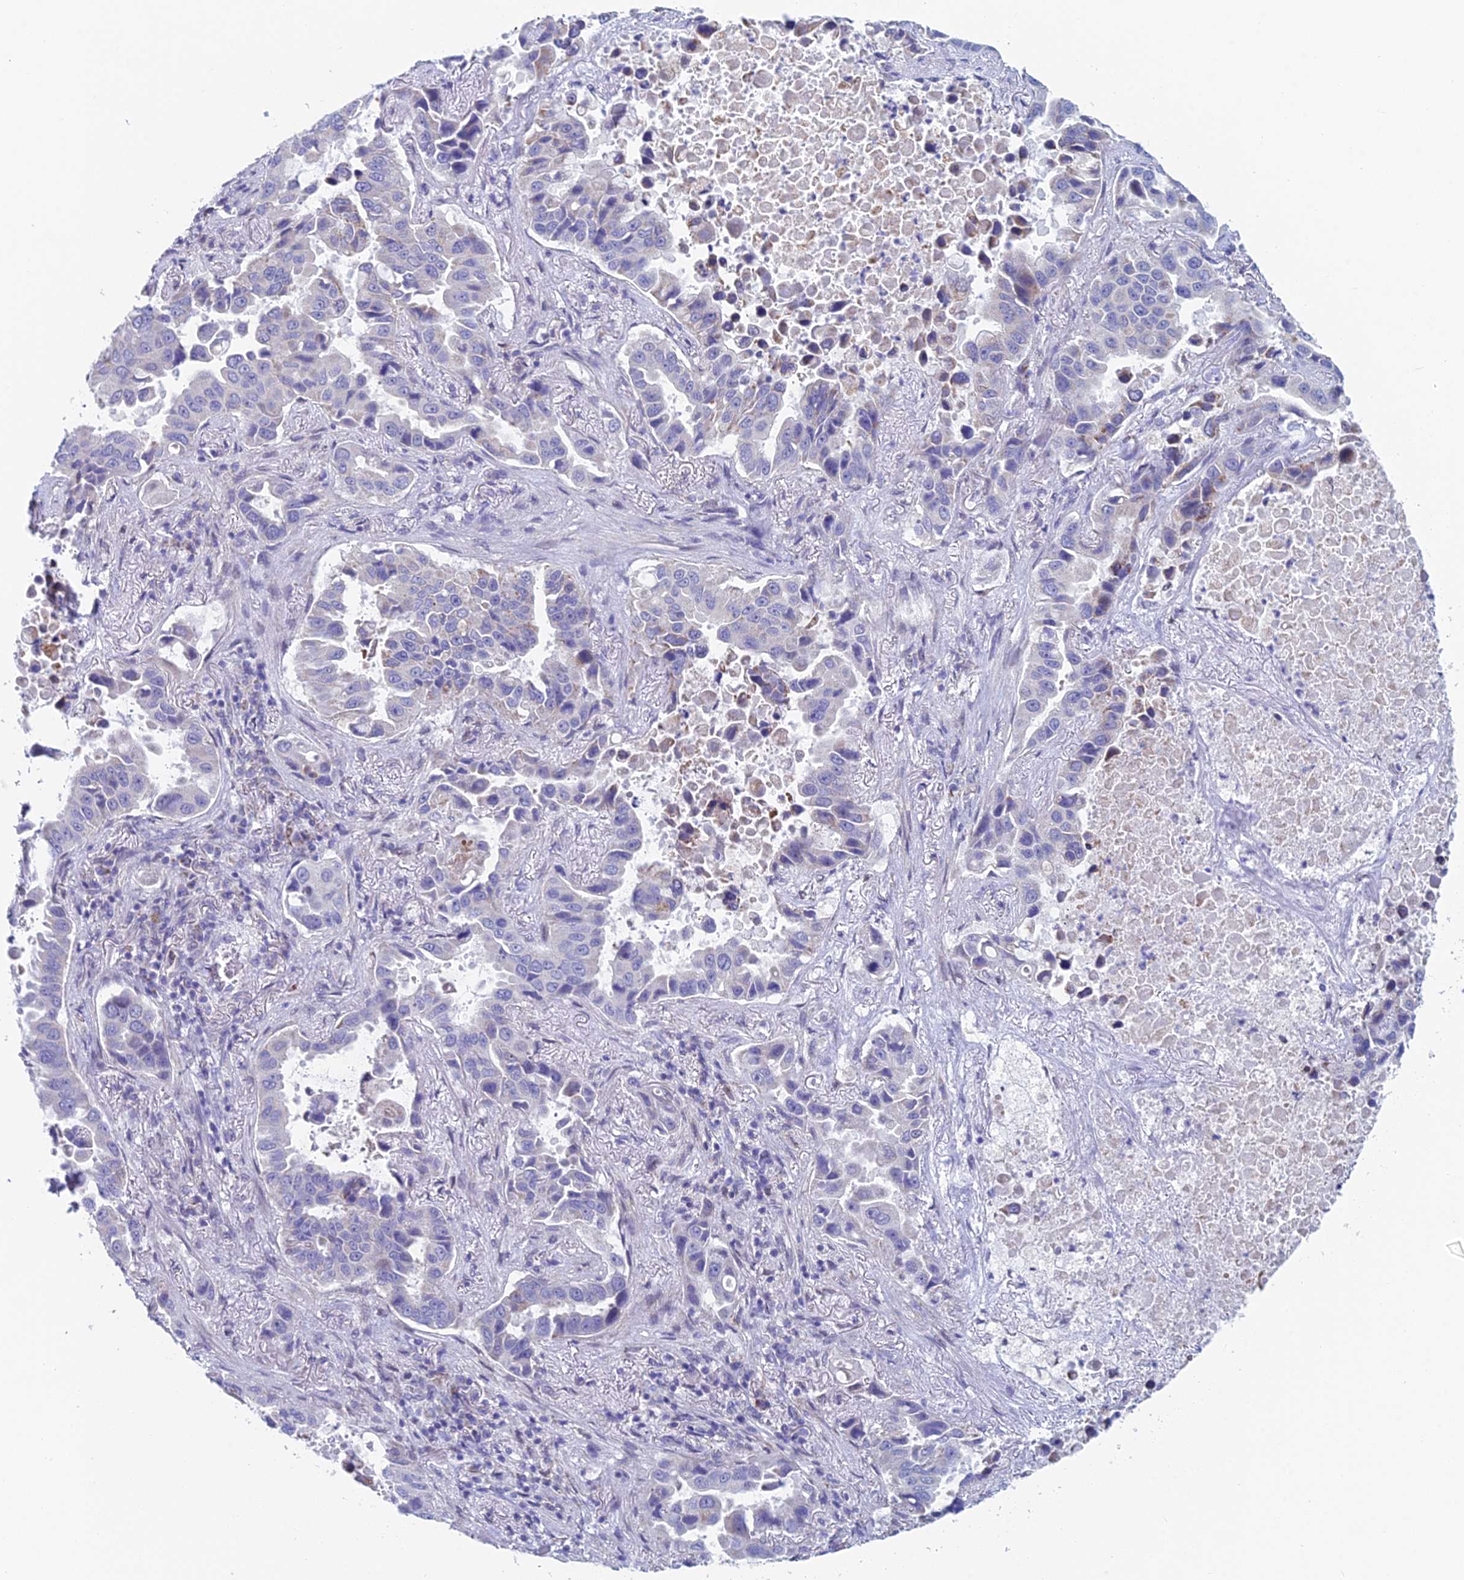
{"staining": {"intensity": "weak", "quantity": "<25%", "location": "cytoplasmic/membranous"}, "tissue": "lung cancer", "cell_type": "Tumor cells", "image_type": "cancer", "snomed": [{"axis": "morphology", "description": "Adenocarcinoma, NOS"}, {"axis": "topography", "description": "Lung"}], "caption": "A micrograph of human lung cancer (adenocarcinoma) is negative for staining in tumor cells. The staining was performed using DAB to visualize the protein expression in brown, while the nuclei were stained in blue with hematoxylin (Magnification: 20x).", "gene": "ACSM1", "patient": {"sex": "male", "age": 64}}